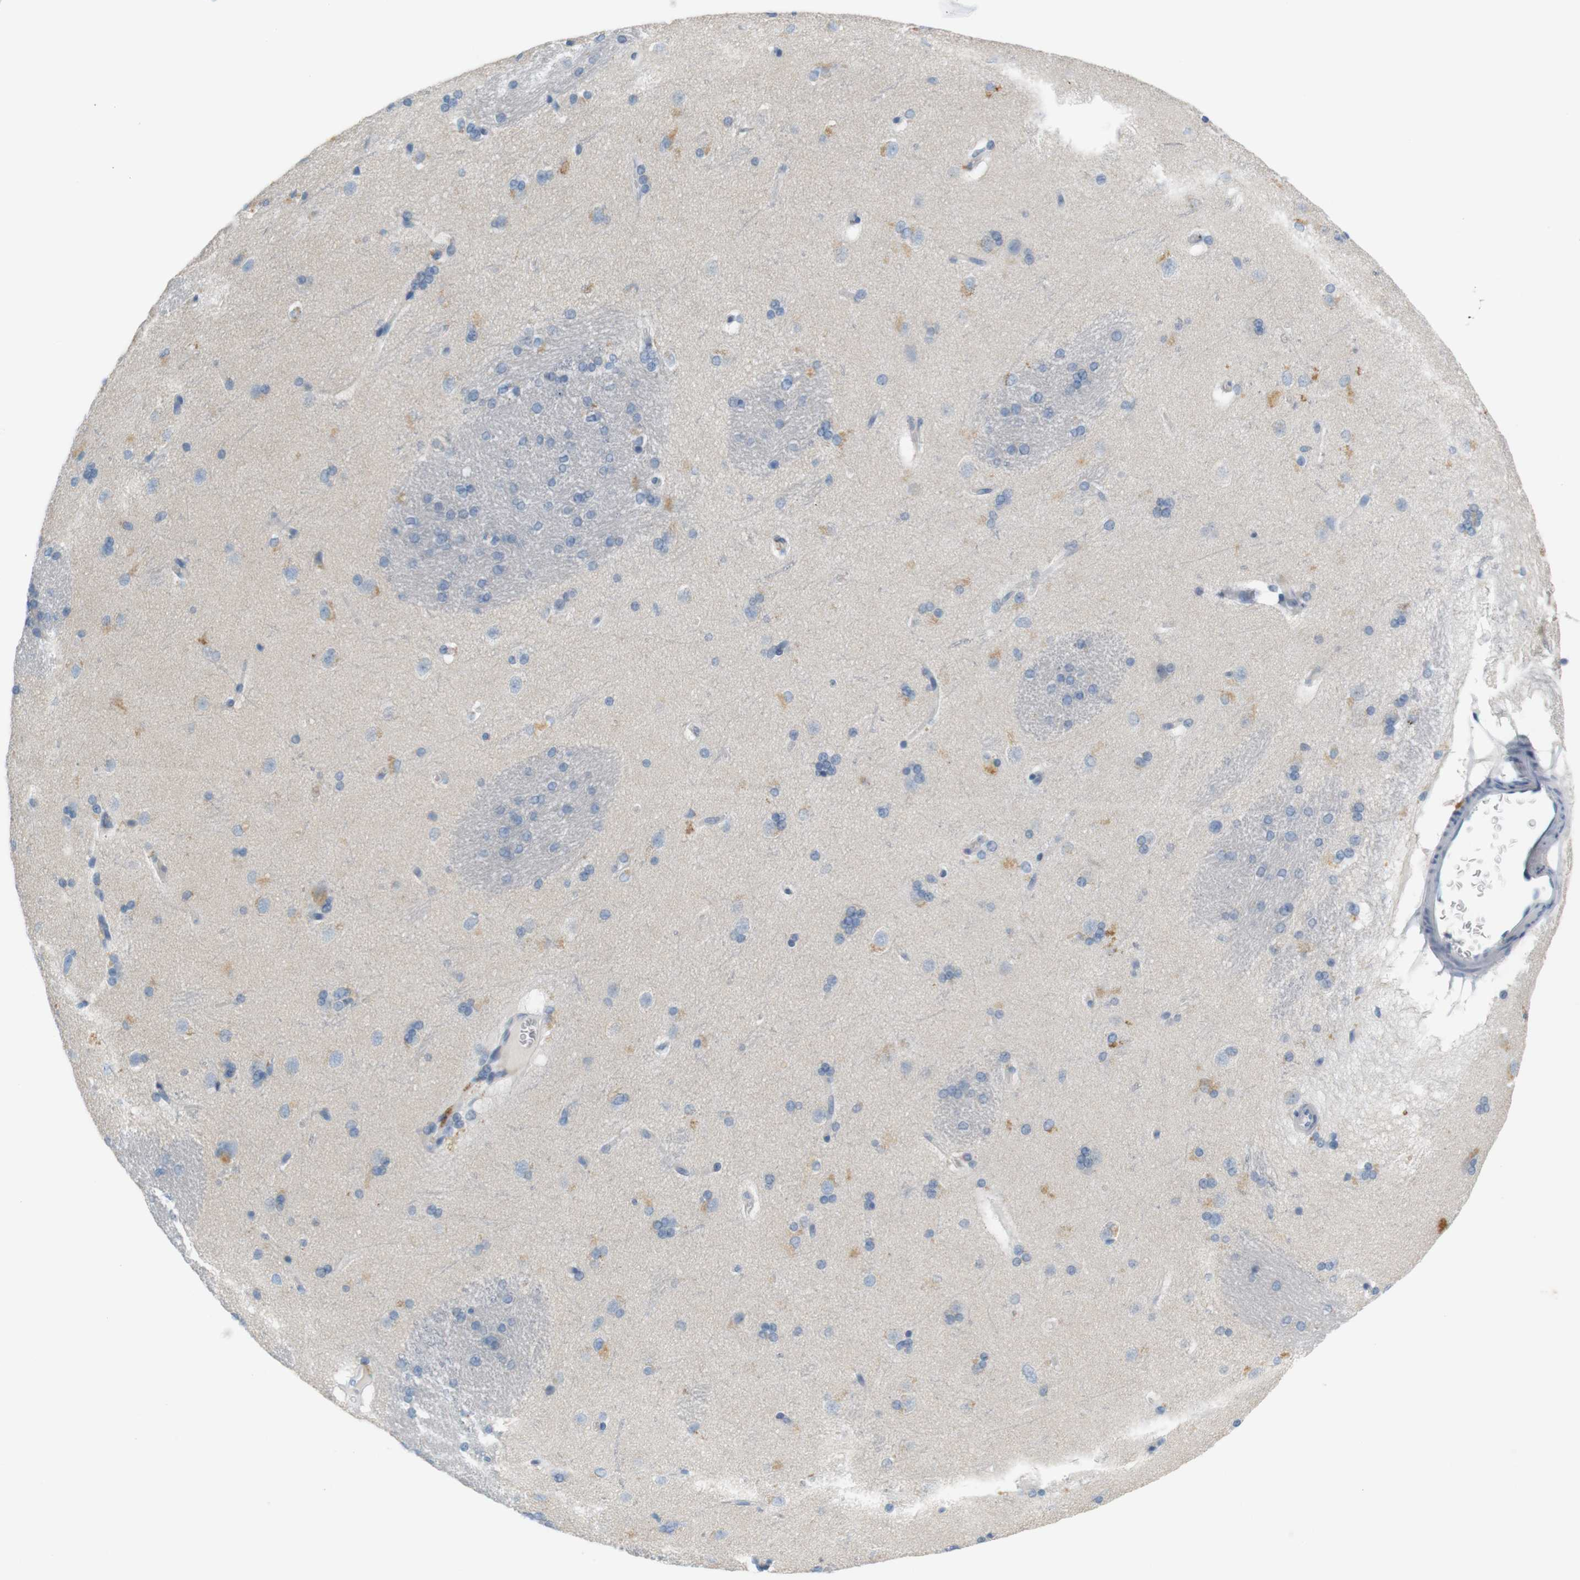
{"staining": {"intensity": "negative", "quantity": "none", "location": "none"}, "tissue": "caudate", "cell_type": "Glial cells", "image_type": "normal", "snomed": [{"axis": "morphology", "description": "Normal tissue, NOS"}, {"axis": "topography", "description": "Lateral ventricle wall"}], "caption": "Immunohistochemistry of benign human caudate demonstrates no staining in glial cells. The staining was performed using DAB (3,3'-diaminobenzidine) to visualize the protein expression in brown, while the nuclei were stained in blue with hematoxylin (Magnification: 20x).", "gene": "LRRK2", "patient": {"sex": "female", "age": 19}}